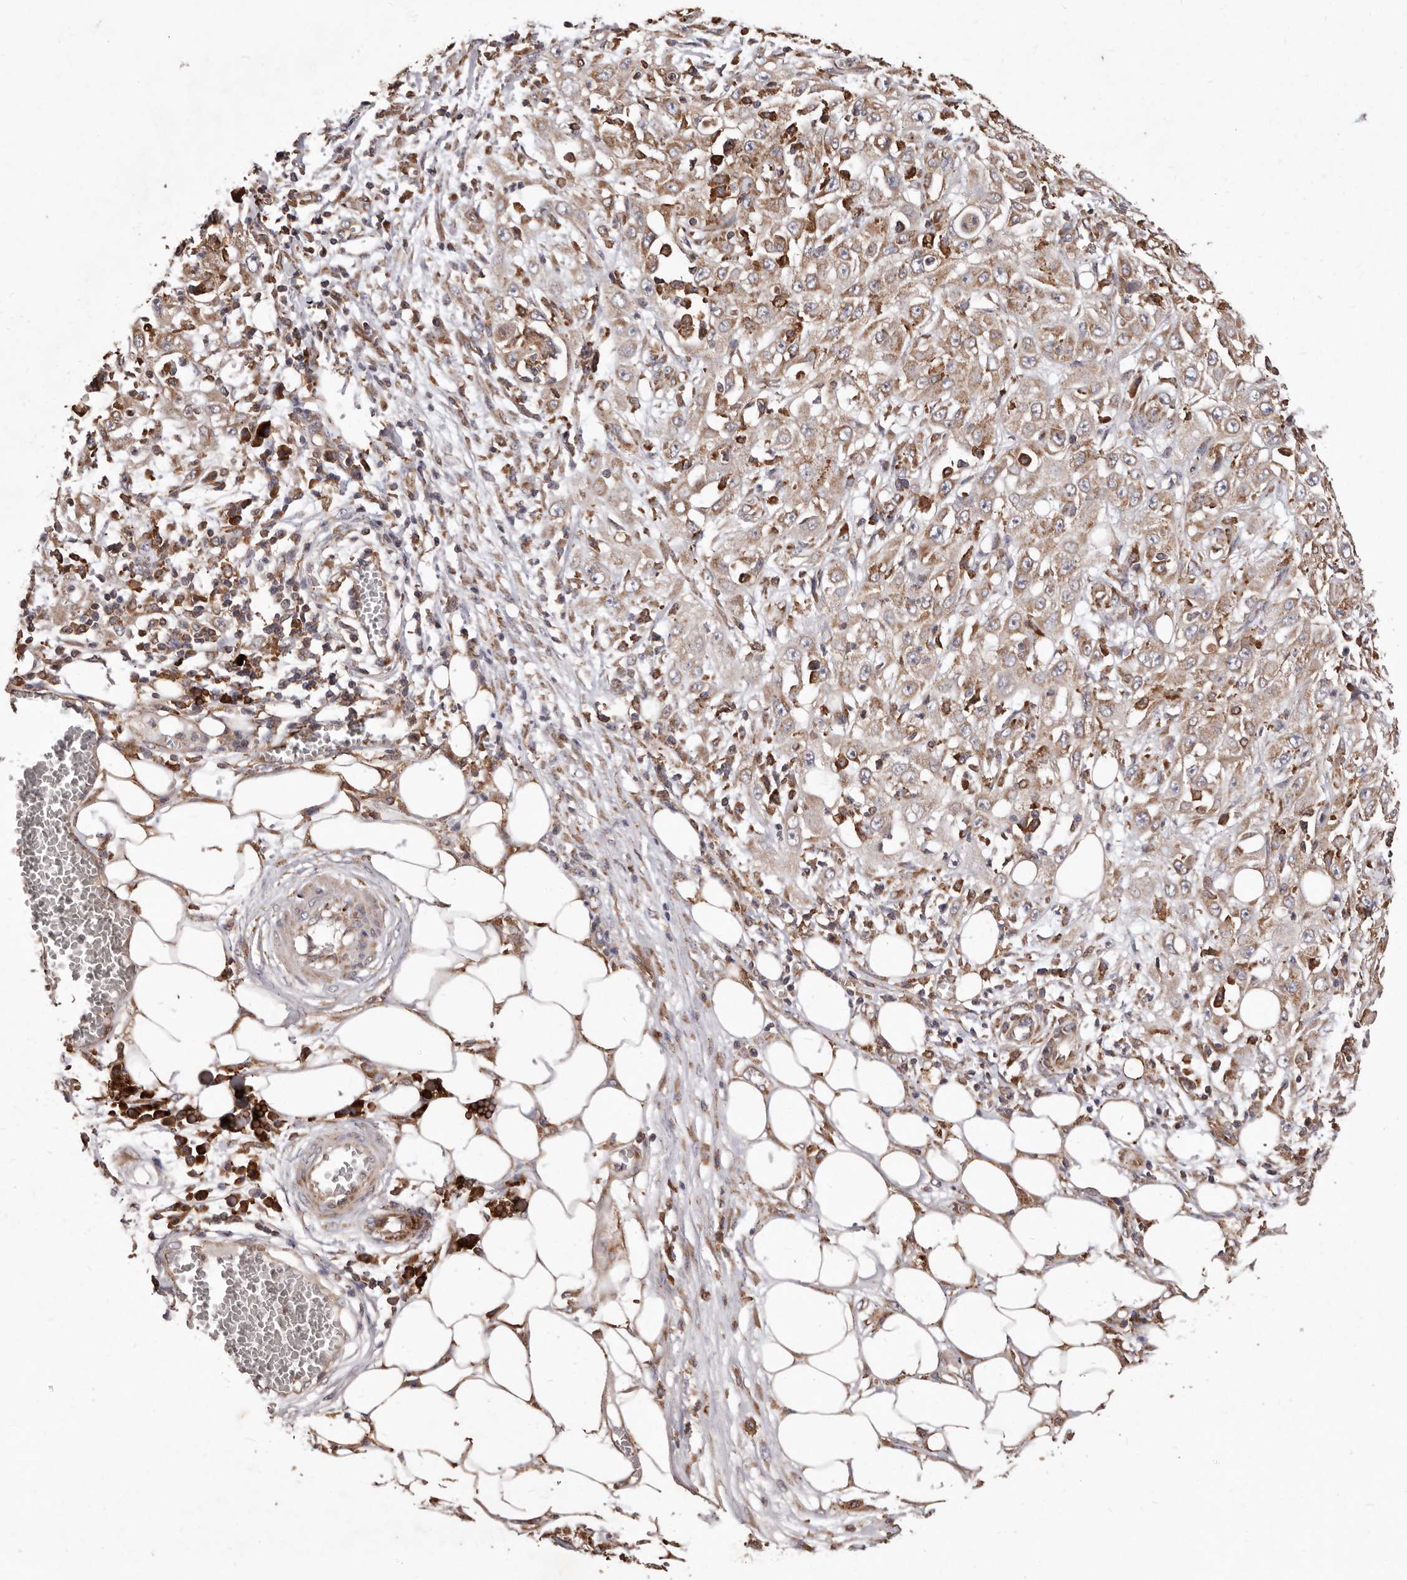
{"staining": {"intensity": "weak", "quantity": ">75%", "location": "cytoplasmic/membranous"}, "tissue": "skin cancer", "cell_type": "Tumor cells", "image_type": "cancer", "snomed": [{"axis": "morphology", "description": "Squamous cell carcinoma, NOS"}, {"axis": "morphology", "description": "Squamous cell carcinoma, metastatic, NOS"}, {"axis": "topography", "description": "Skin"}, {"axis": "topography", "description": "Lymph node"}], "caption": "IHC staining of metastatic squamous cell carcinoma (skin), which reveals low levels of weak cytoplasmic/membranous expression in about >75% of tumor cells indicating weak cytoplasmic/membranous protein expression. The staining was performed using DAB (3,3'-diaminobenzidine) (brown) for protein detection and nuclei were counterstained in hematoxylin (blue).", "gene": "STEAP2", "patient": {"sex": "male", "age": 75}}